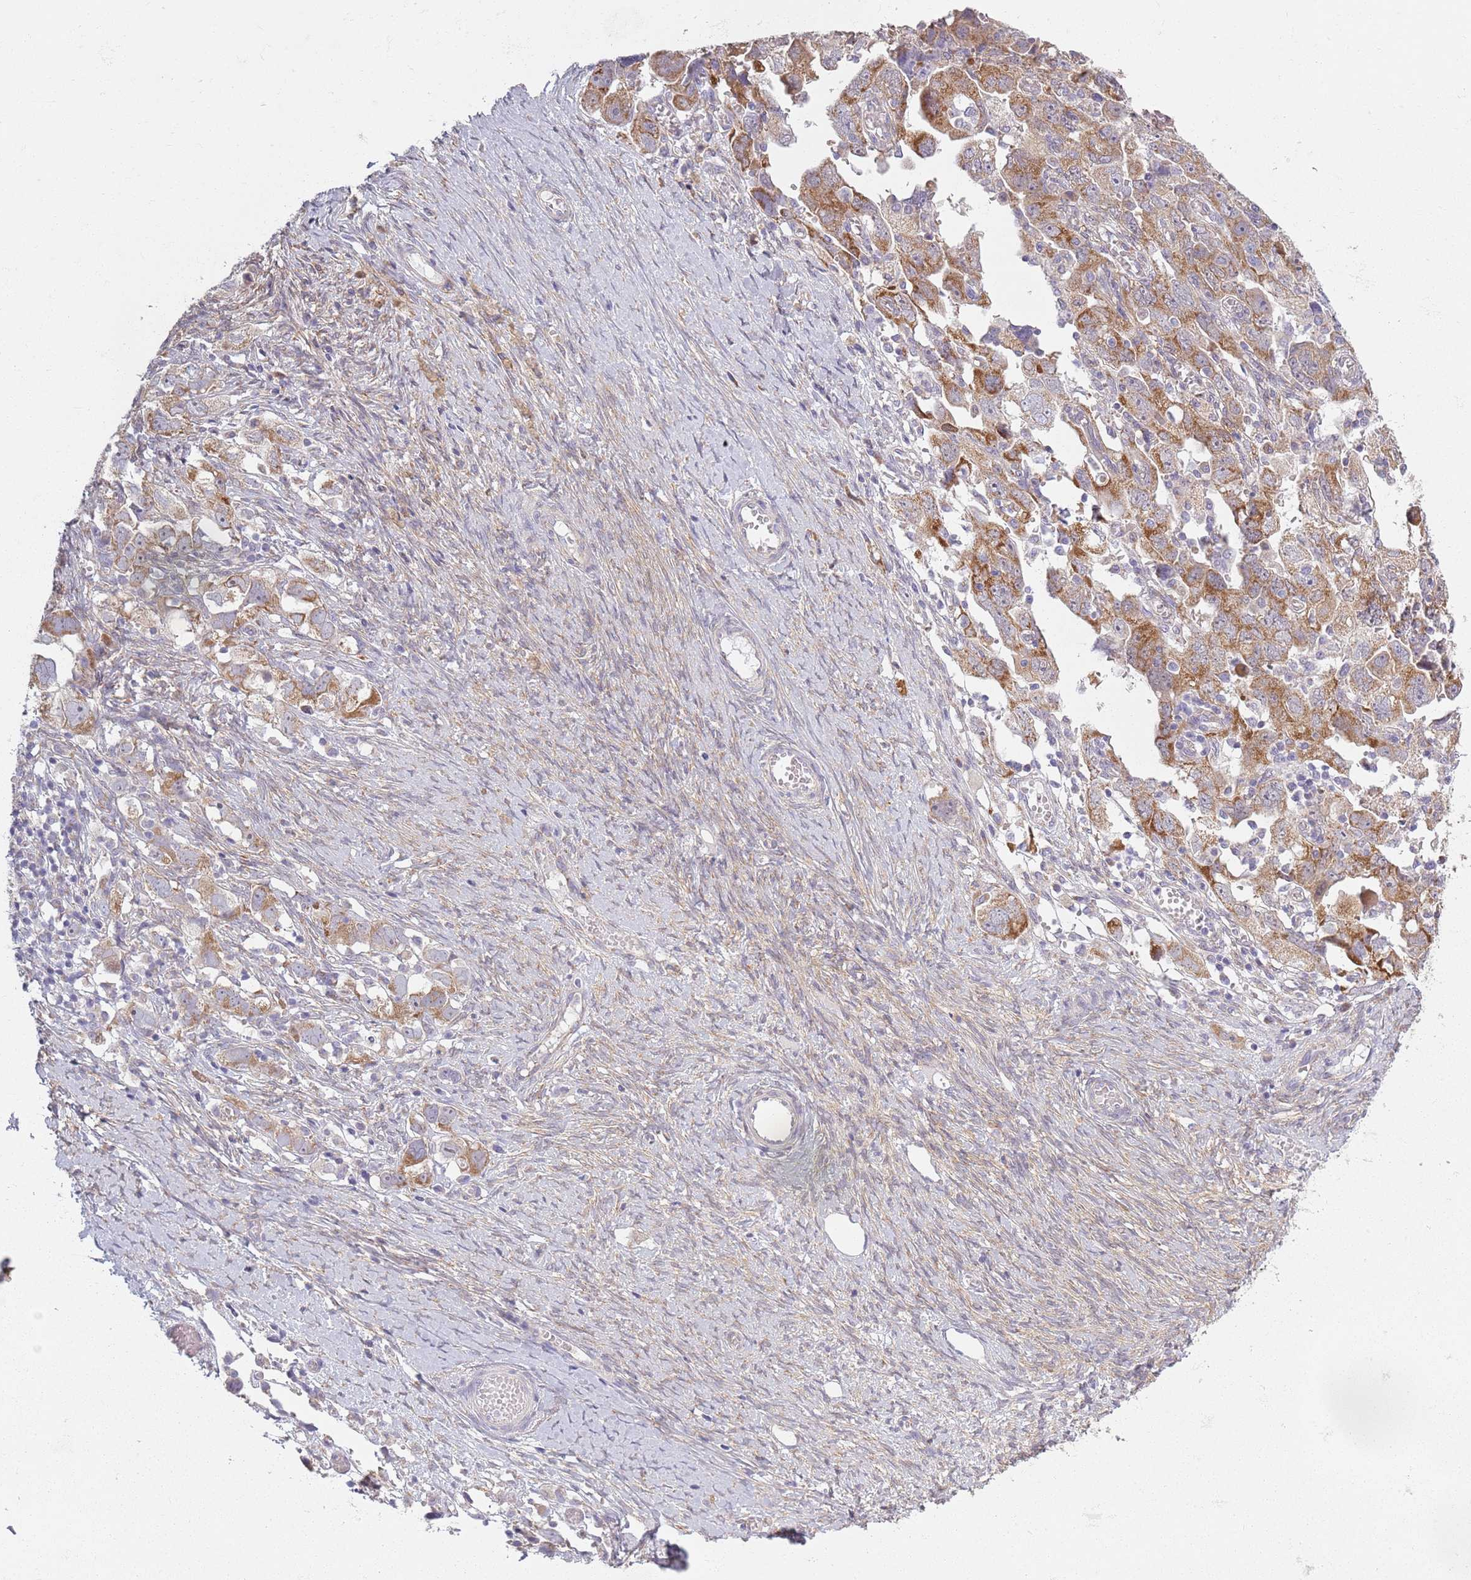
{"staining": {"intensity": "moderate", "quantity": ">75%", "location": "cytoplasmic/membranous"}, "tissue": "ovarian cancer", "cell_type": "Tumor cells", "image_type": "cancer", "snomed": [{"axis": "morphology", "description": "Carcinoma, NOS"}, {"axis": "morphology", "description": "Cystadenocarcinoma, serous, NOS"}, {"axis": "topography", "description": "Ovary"}], "caption": "DAB (3,3'-diaminobenzidine) immunohistochemical staining of ovarian cancer demonstrates moderate cytoplasmic/membranous protein positivity in approximately >75% of tumor cells. The protein is stained brown, and the nuclei are stained in blue (DAB IHC with brightfield microscopy, high magnification).", "gene": "COQ5", "patient": {"sex": "female", "age": 69}}